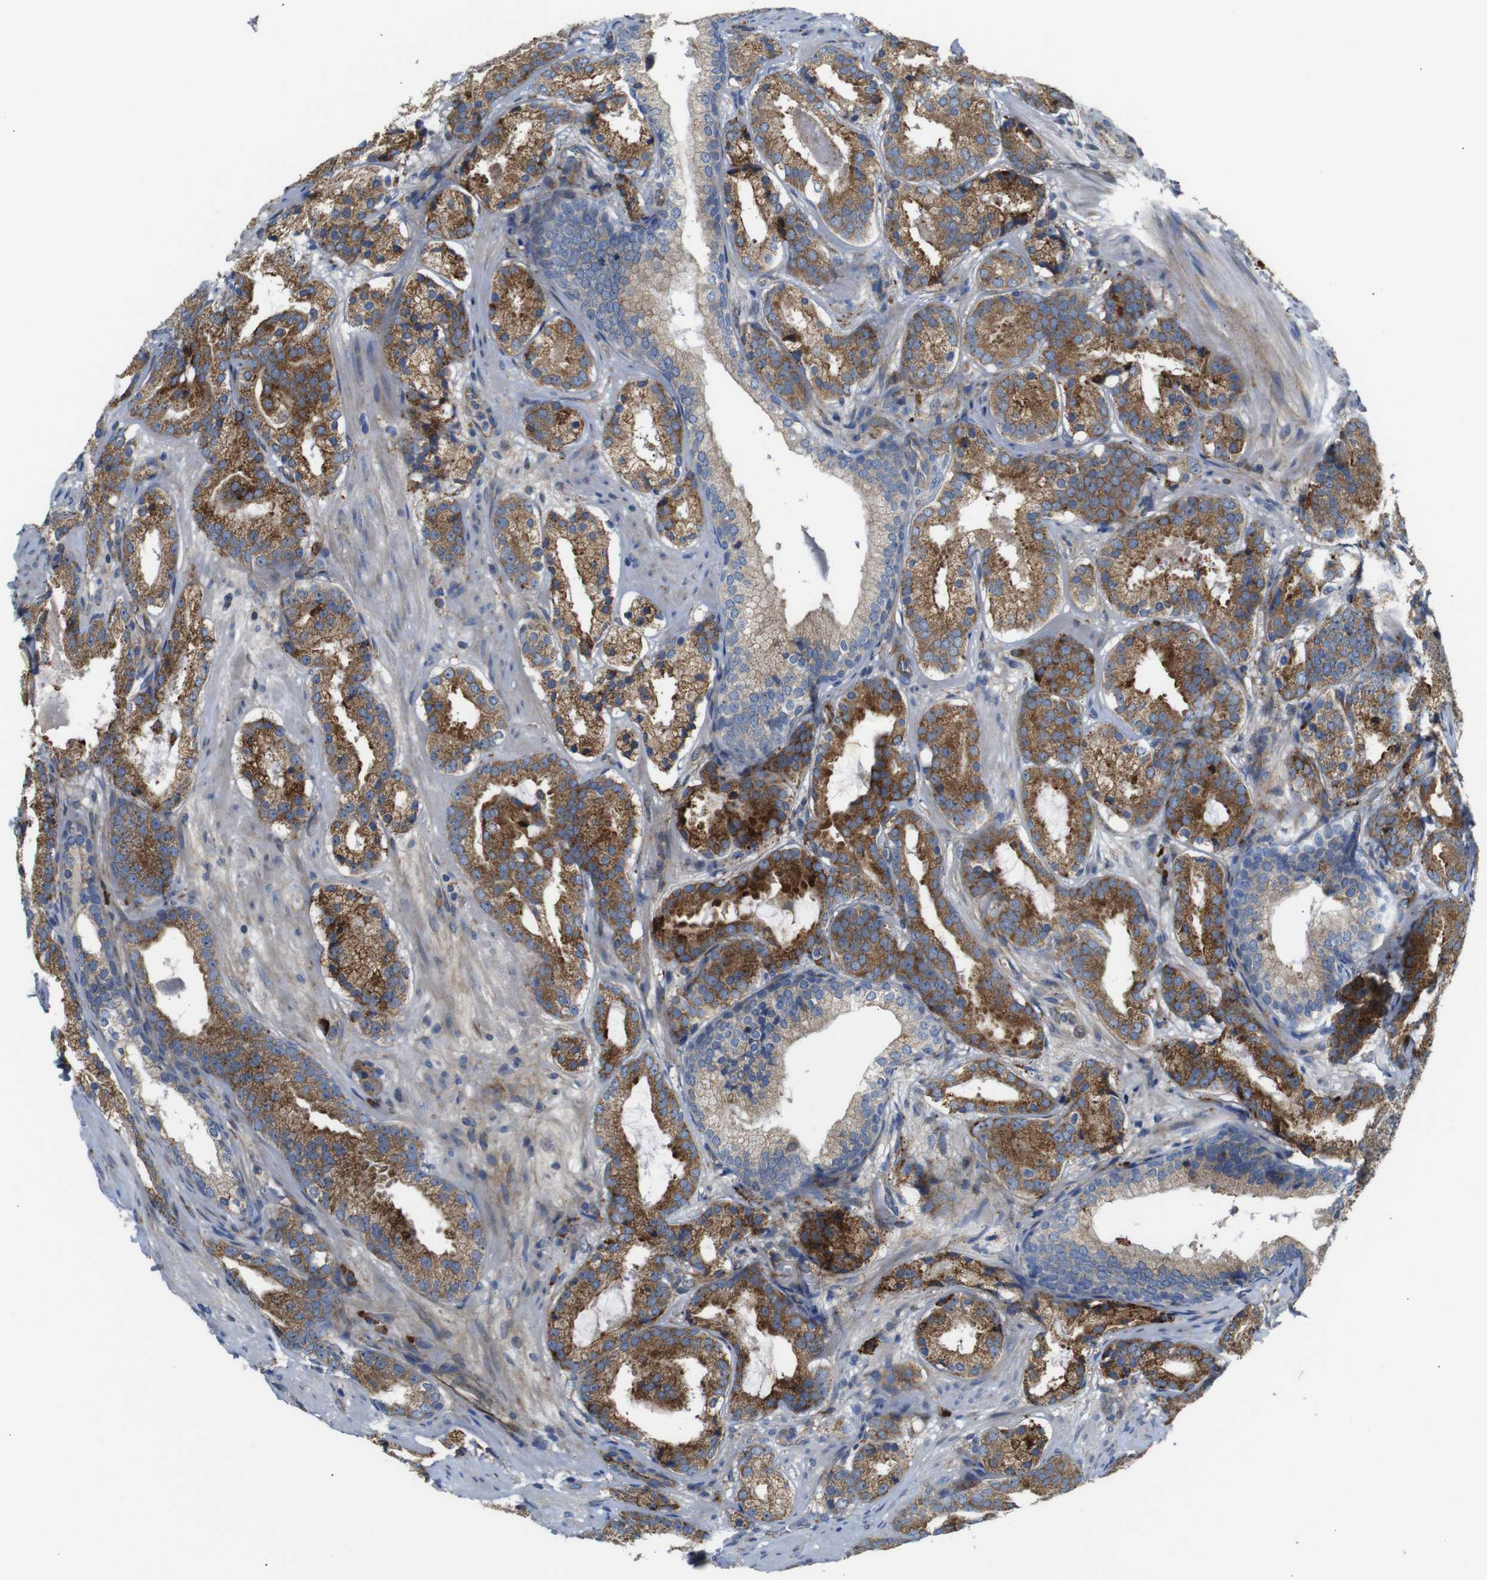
{"staining": {"intensity": "strong", "quantity": ">75%", "location": "cytoplasmic/membranous"}, "tissue": "prostate cancer", "cell_type": "Tumor cells", "image_type": "cancer", "snomed": [{"axis": "morphology", "description": "Adenocarcinoma, Low grade"}, {"axis": "topography", "description": "Prostate"}], "caption": "Human low-grade adenocarcinoma (prostate) stained with a brown dye displays strong cytoplasmic/membranous positive expression in approximately >75% of tumor cells.", "gene": "UBE2G2", "patient": {"sex": "male", "age": 69}}